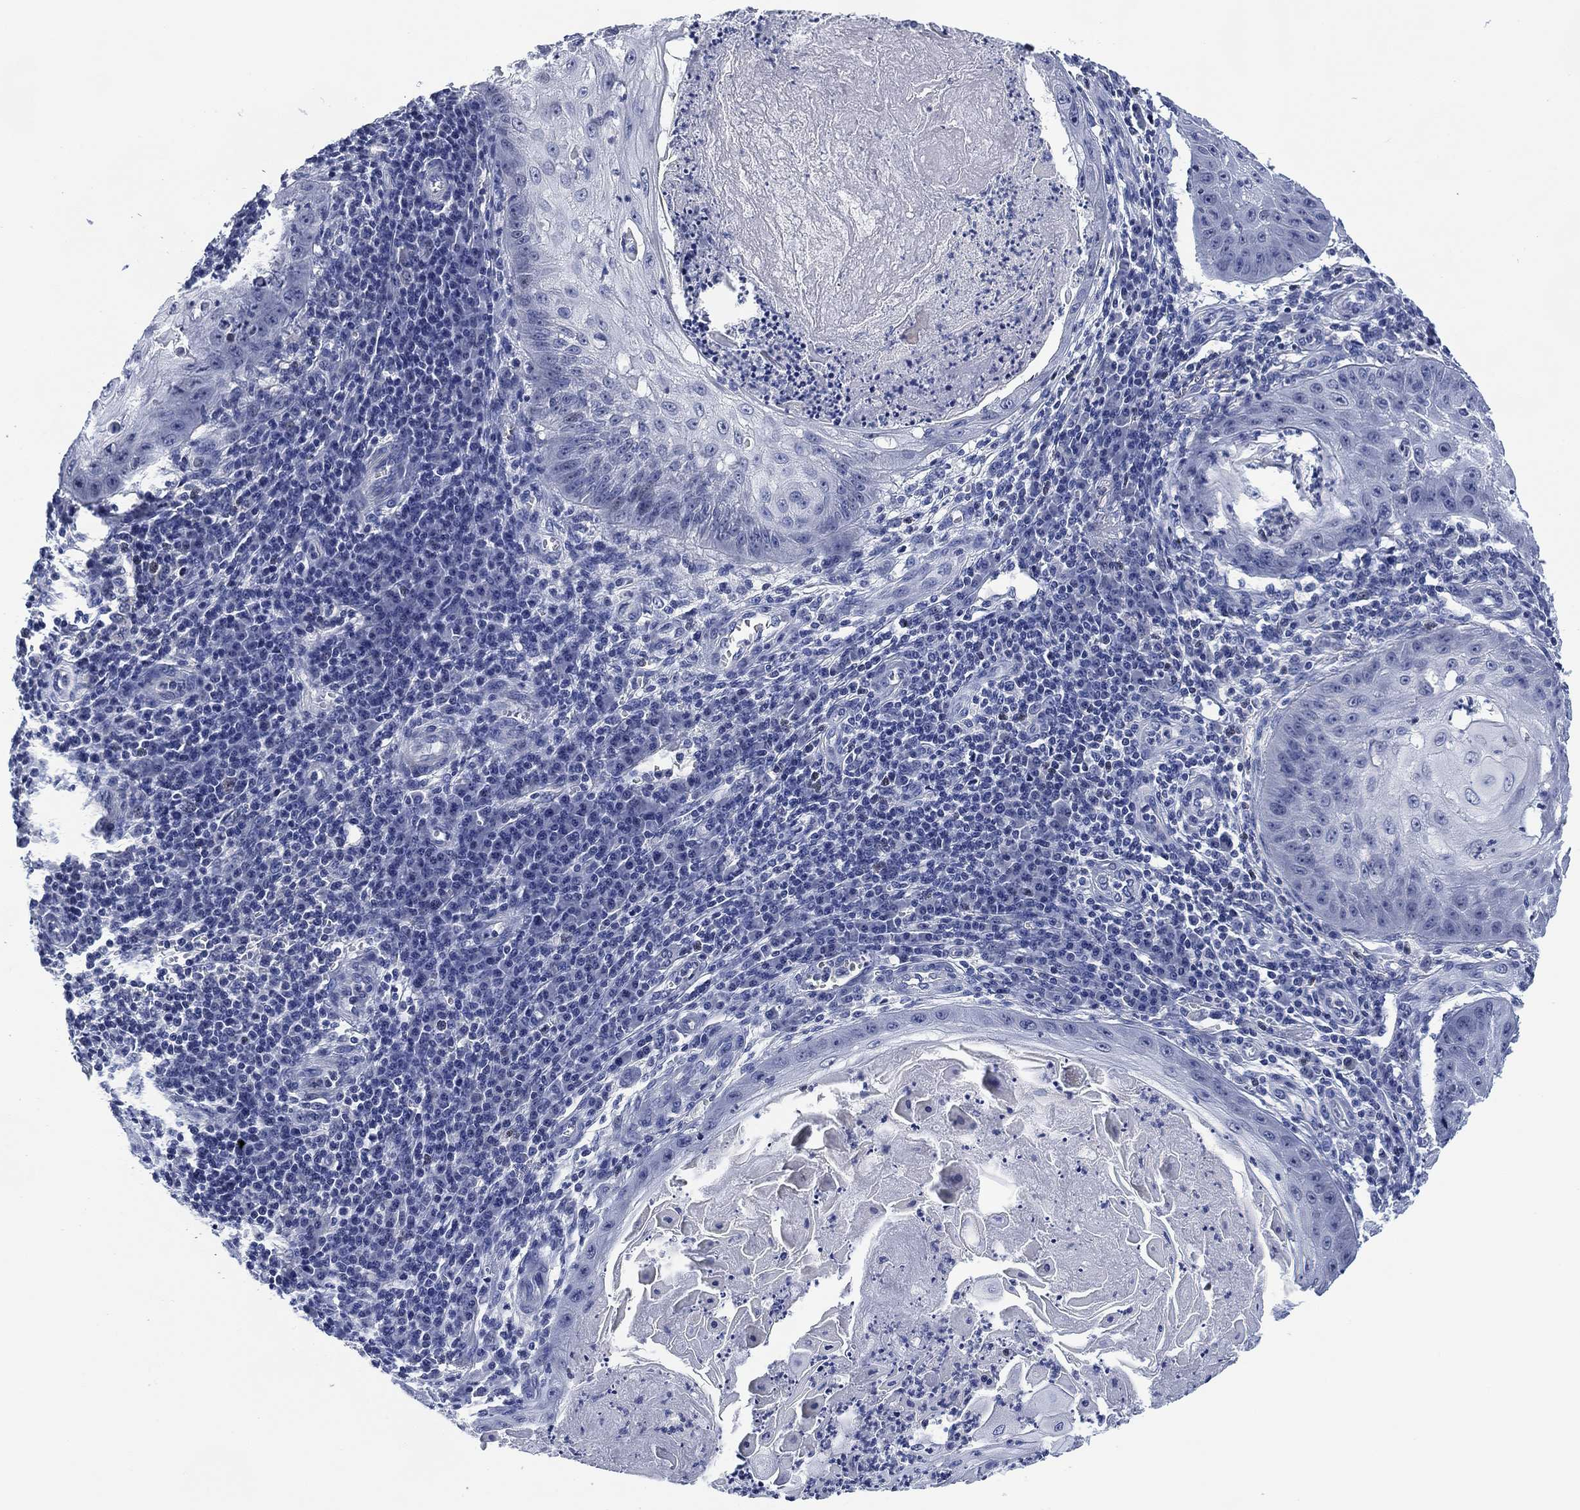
{"staining": {"intensity": "negative", "quantity": "none", "location": "none"}, "tissue": "skin cancer", "cell_type": "Tumor cells", "image_type": "cancer", "snomed": [{"axis": "morphology", "description": "Squamous cell carcinoma, NOS"}, {"axis": "topography", "description": "Skin"}], "caption": "Tumor cells show no significant positivity in squamous cell carcinoma (skin).", "gene": "DAZL", "patient": {"sex": "male", "age": 70}}